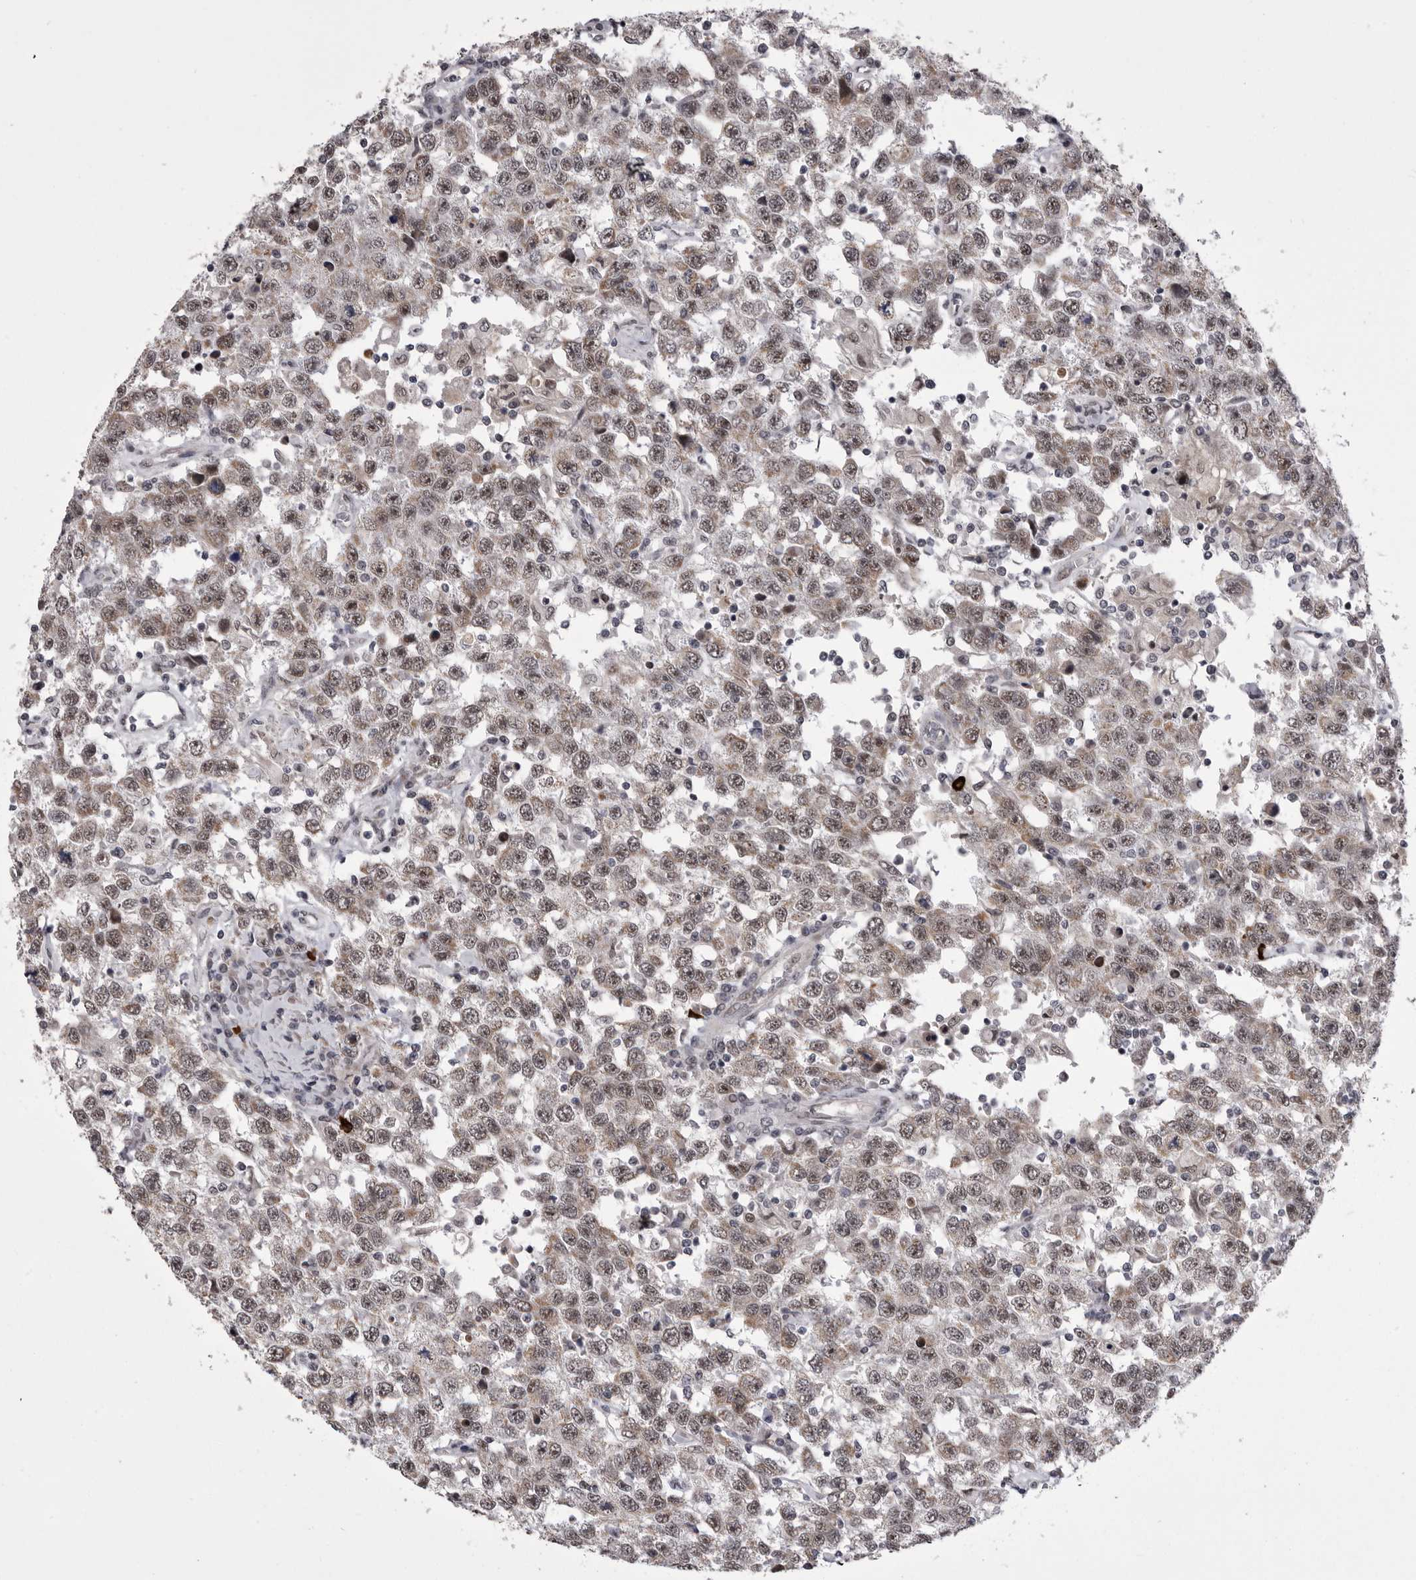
{"staining": {"intensity": "weak", "quantity": ">75%", "location": "nuclear"}, "tissue": "testis cancer", "cell_type": "Tumor cells", "image_type": "cancer", "snomed": [{"axis": "morphology", "description": "Seminoma, NOS"}, {"axis": "topography", "description": "Testis"}], "caption": "Immunohistochemical staining of testis cancer shows weak nuclear protein expression in approximately >75% of tumor cells.", "gene": "PRPF3", "patient": {"sex": "male", "age": 41}}